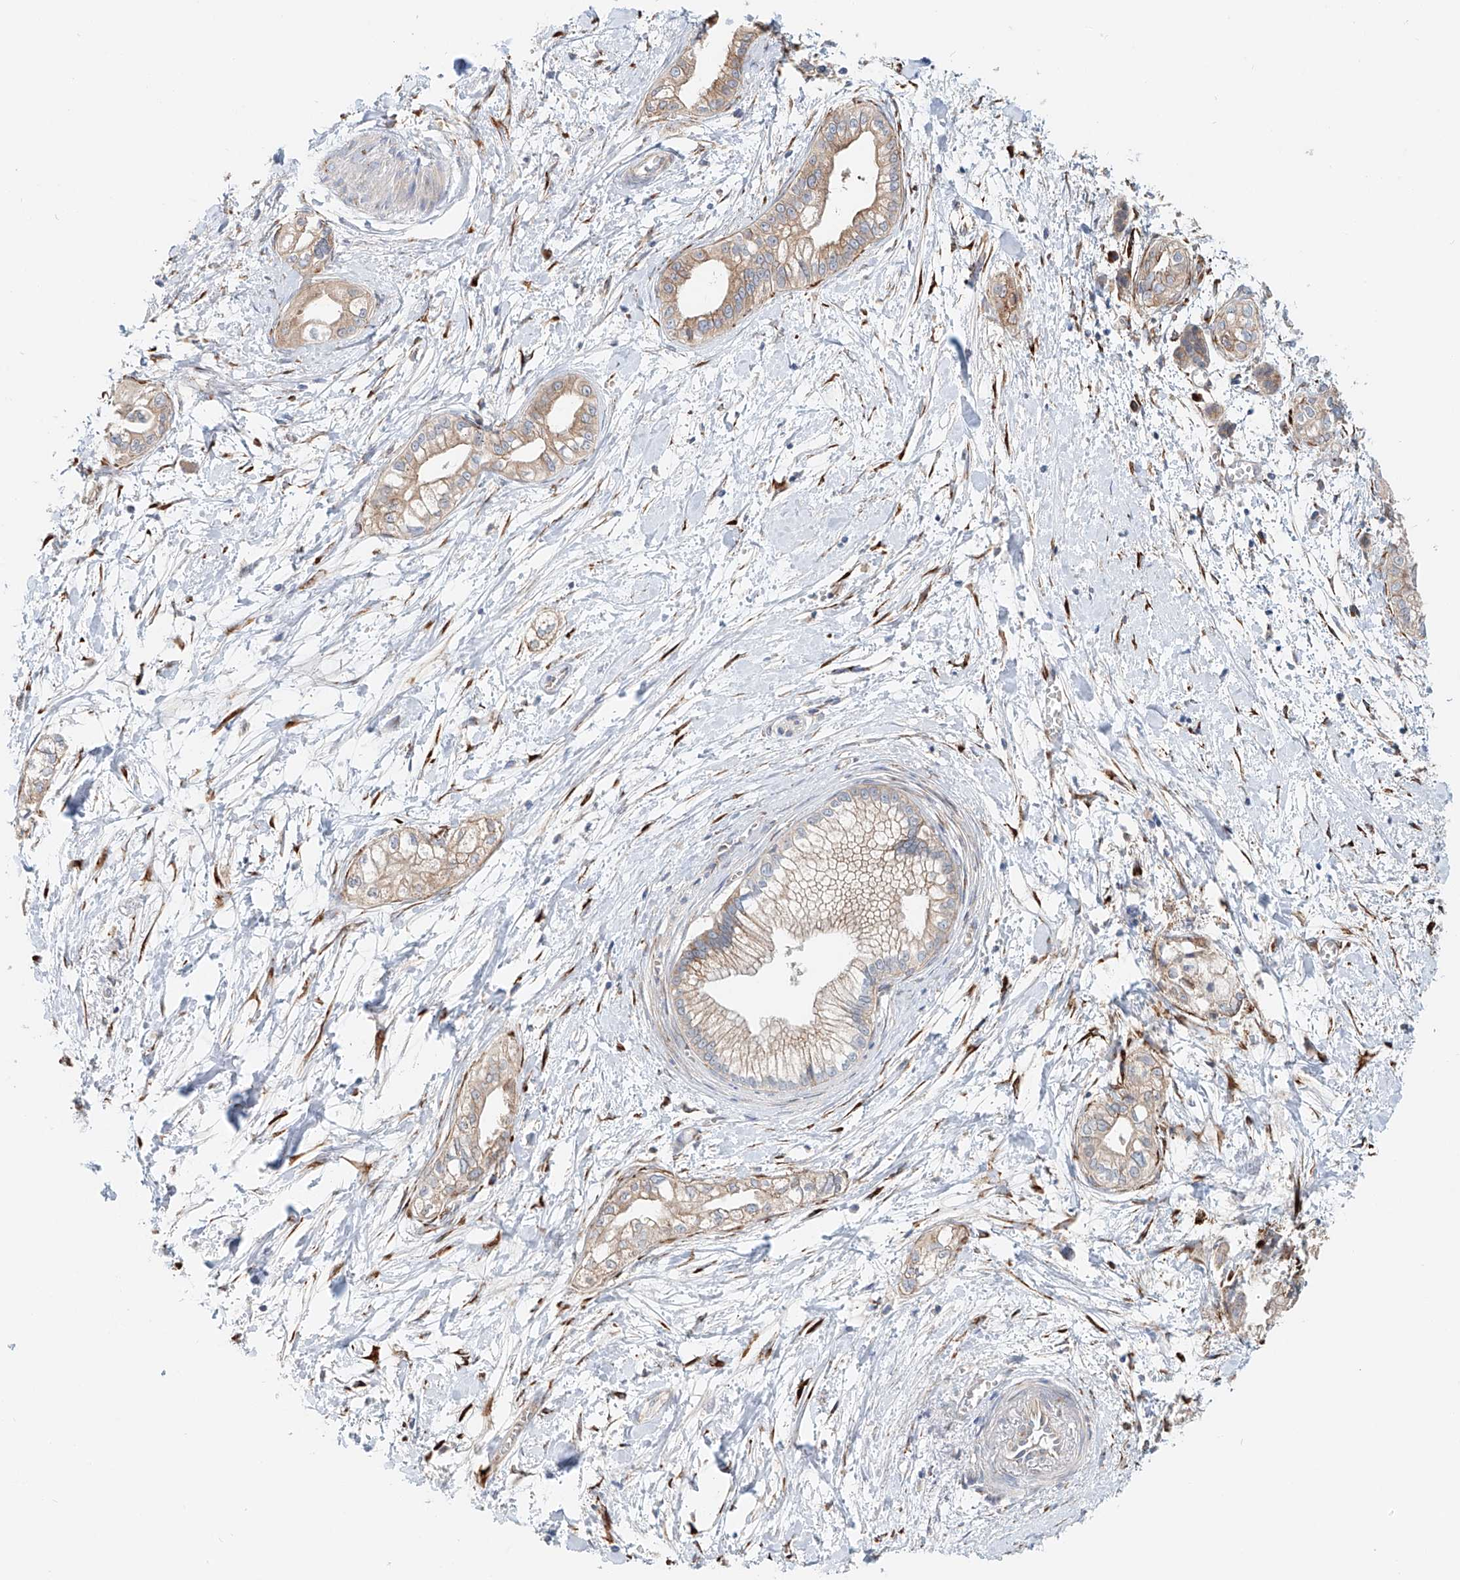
{"staining": {"intensity": "weak", "quantity": ">75%", "location": "cytoplasmic/membranous"}, "tissue": "pancreatic cancer", "cell_type": "Tumor cells", "image_type": "cancer", "snomed": [{"axis": "morphology", "description": "Adenocarcinoma, NOS"}, {"axis": "topography", "description": "Pancreas"}], "caption": "This histopathology image exhibits pancreatic cancer stained with immunohistochemistry to label a protein in brown. The cytoplasmic/membranous of tumor cells show weak positivity for the protein. Nuclei are counter-stained blue.", "gene": "SNAP29", "patient": {"sex": "male", "age": 68}}